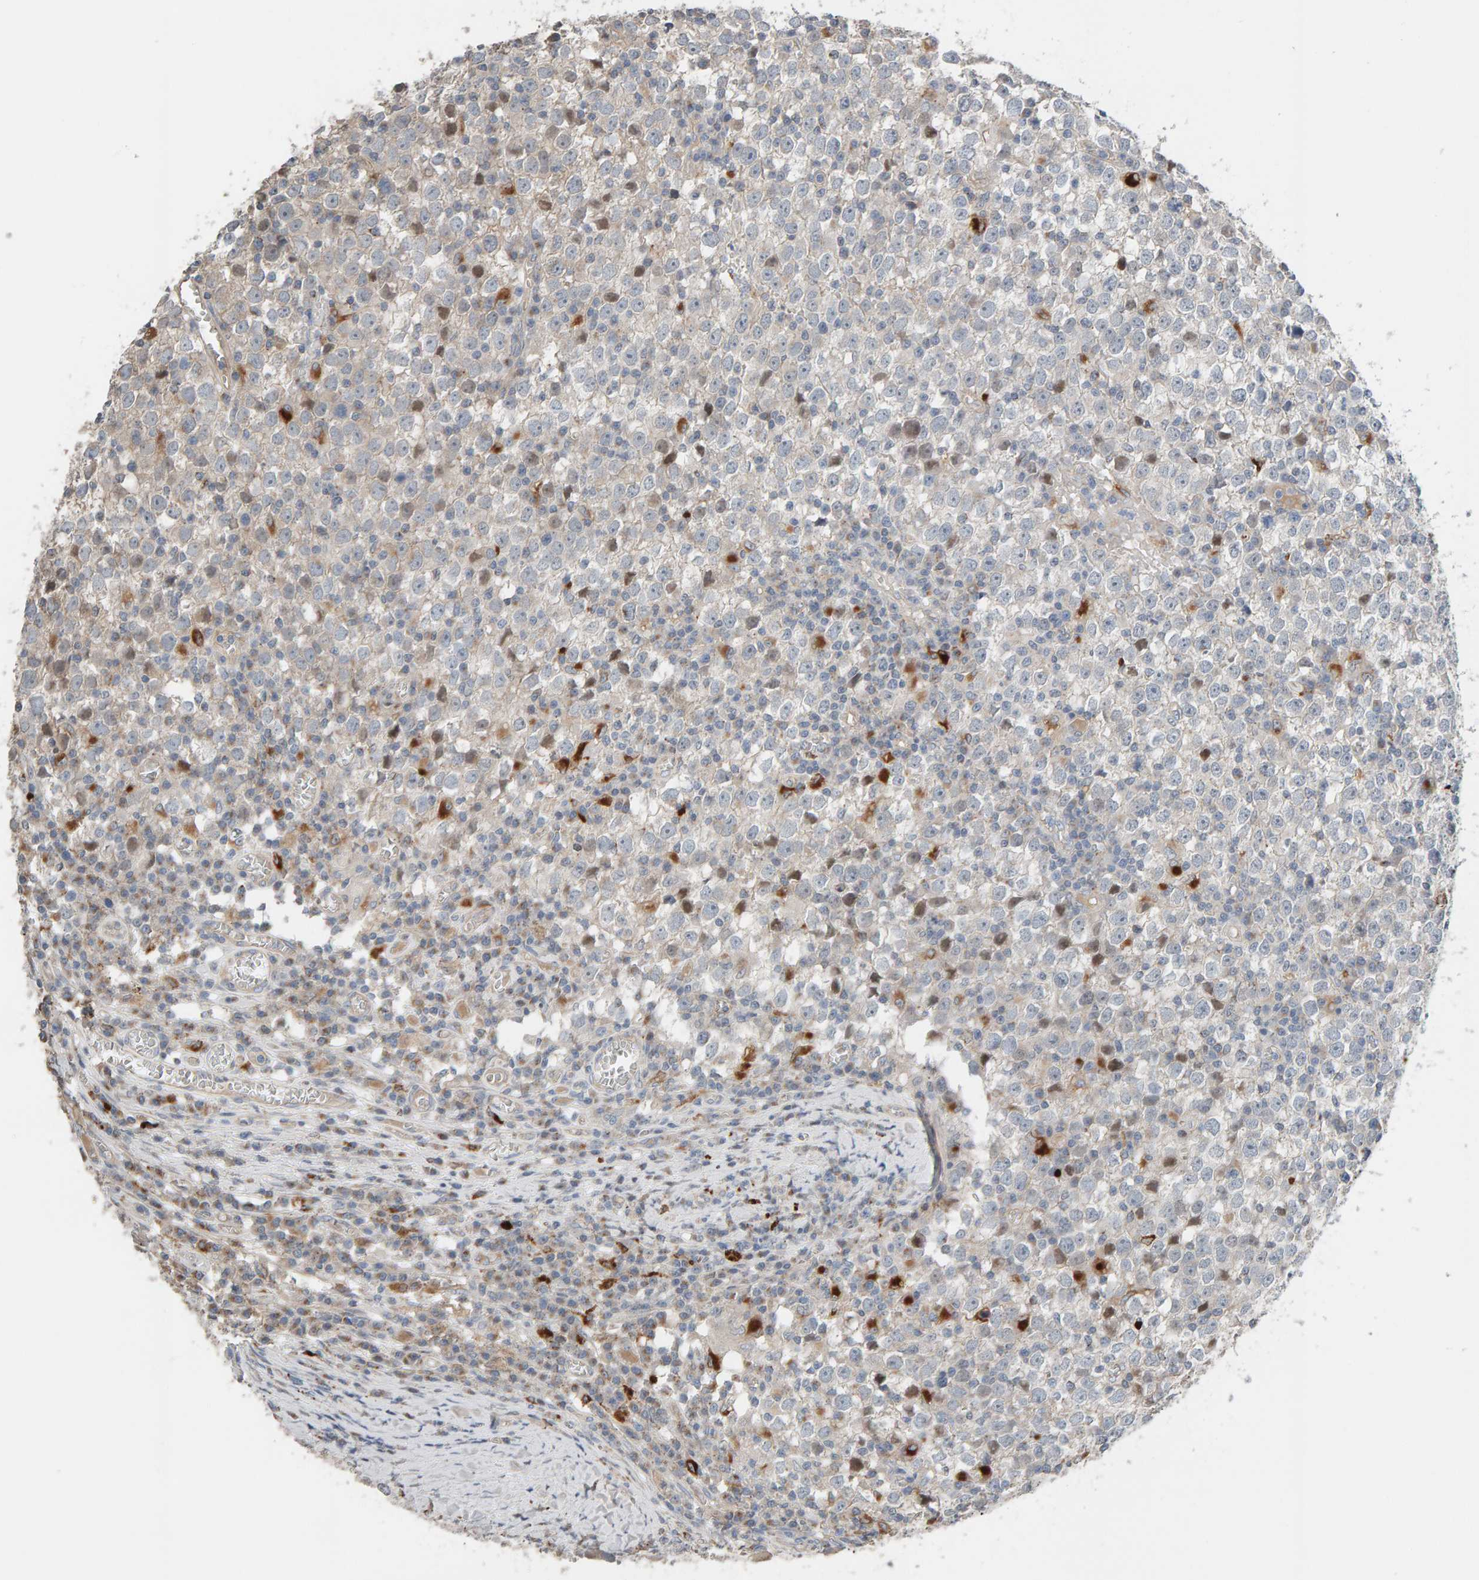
{"staining": {"intensity": "weak", "quantity": "<25%", "location": "cytoplasmic/membranous"}, "tissue": "testis cancer", "cell_type": "Tumor cells", "image_type": "cancer", "snomed": [{"axis": "morphology", "description": "Seminoma, NOS"}, {"axis": "topography", "description": "Testis"}], "caption": "Immunohistochemistry of testis seminoma demonstrates no staining in tumor cells.", "gene": "IPPK", "patient": {"sex": "male", "age": 65}}